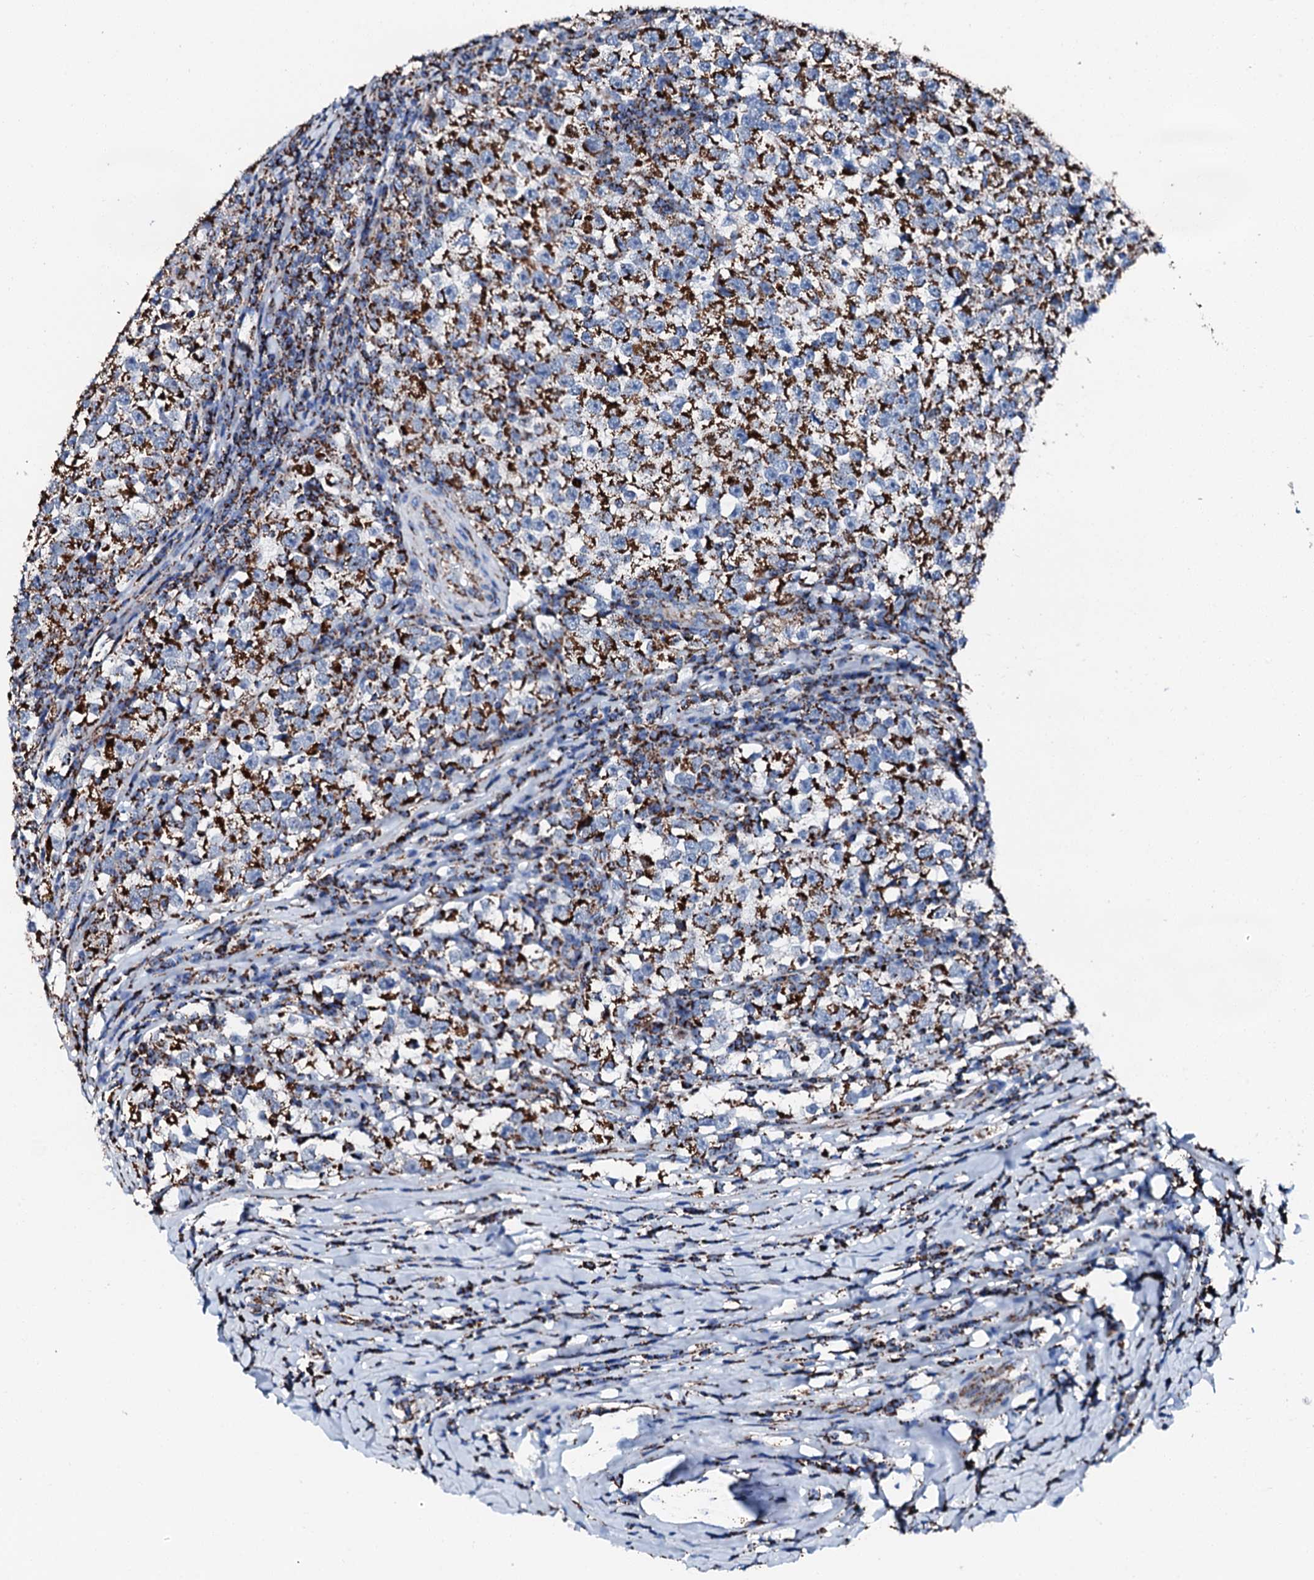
{"staining": {"intensity": "strong", "quantity": ">75%", "location": "cytoplasmic/membranous"}, "tissue": "testis cancer", "cell_type": "Tumor cells", "image_type": "cancer", "snomed": [{"axis": "morphology", "description": "Normal tissue, NOS"}, {"axis": "morphology", "description": "Seminoma, NOS"}, {"axis": "topography", "description": "Testis"}], "caption": "There is high levels of strong cytoplasmic/membranous positivity in tumor cells of testis cancer (seminoma), as demonstrated by immunohistochemical staining (brown color).", "gene": "HADH", "patient": {"sex": "male", "age": 43}}